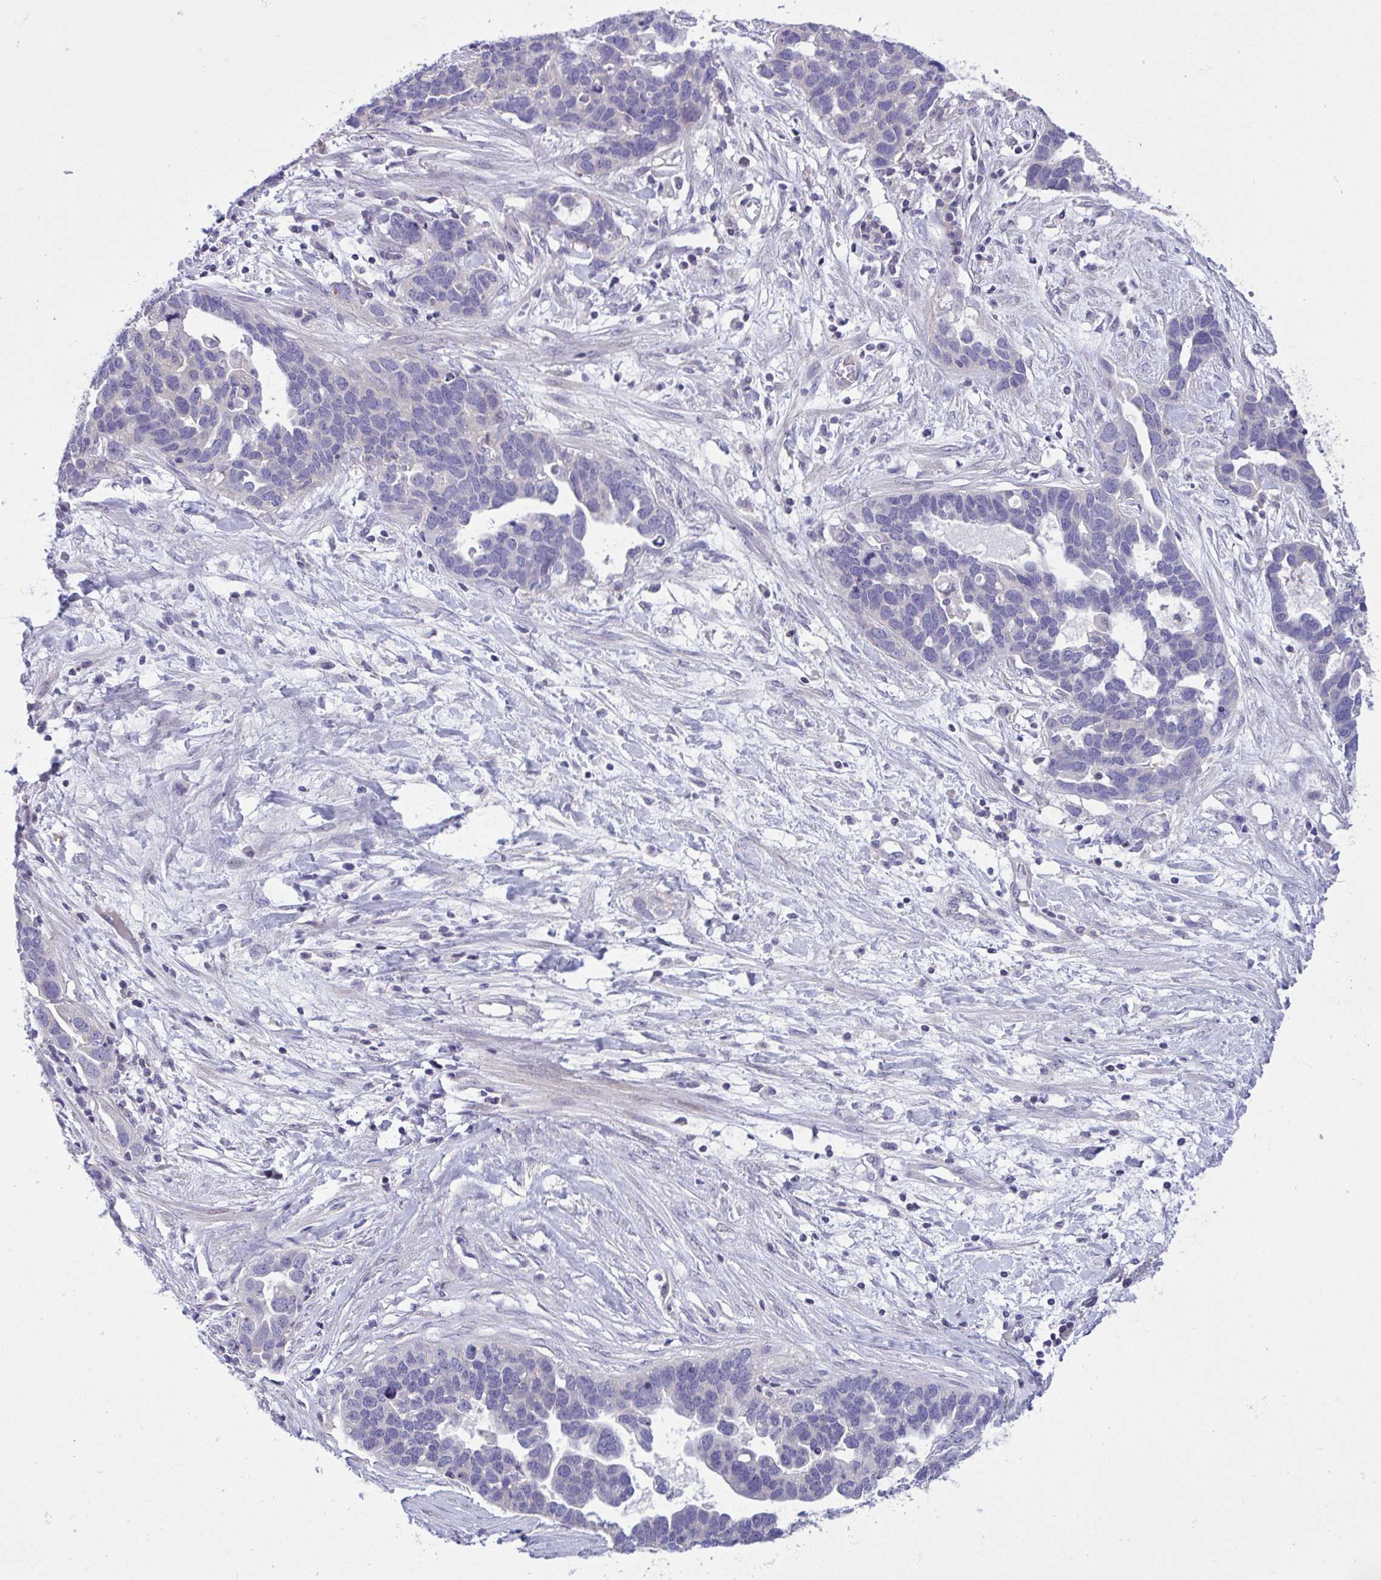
{"staining": {"intensity": "negative", "quantity": "none", "location": "none"}, "tissue": "ovarian cancer", "cell_type": "Tumor cells", "image_type": "cancer", "snomed": [{"axis": "morphology", "description": "Cystadenocarcinoma, serous, NOS"}, {"axis": "topography", "description": "Ovary"}], "caption": "Ovarian serous cystadenocarcinoma stained for a protein using immunohistochemistry demonstrates no staining tumor cells.", "gene": "WDR97", "patient": {"sex": "female", "age": 54}}